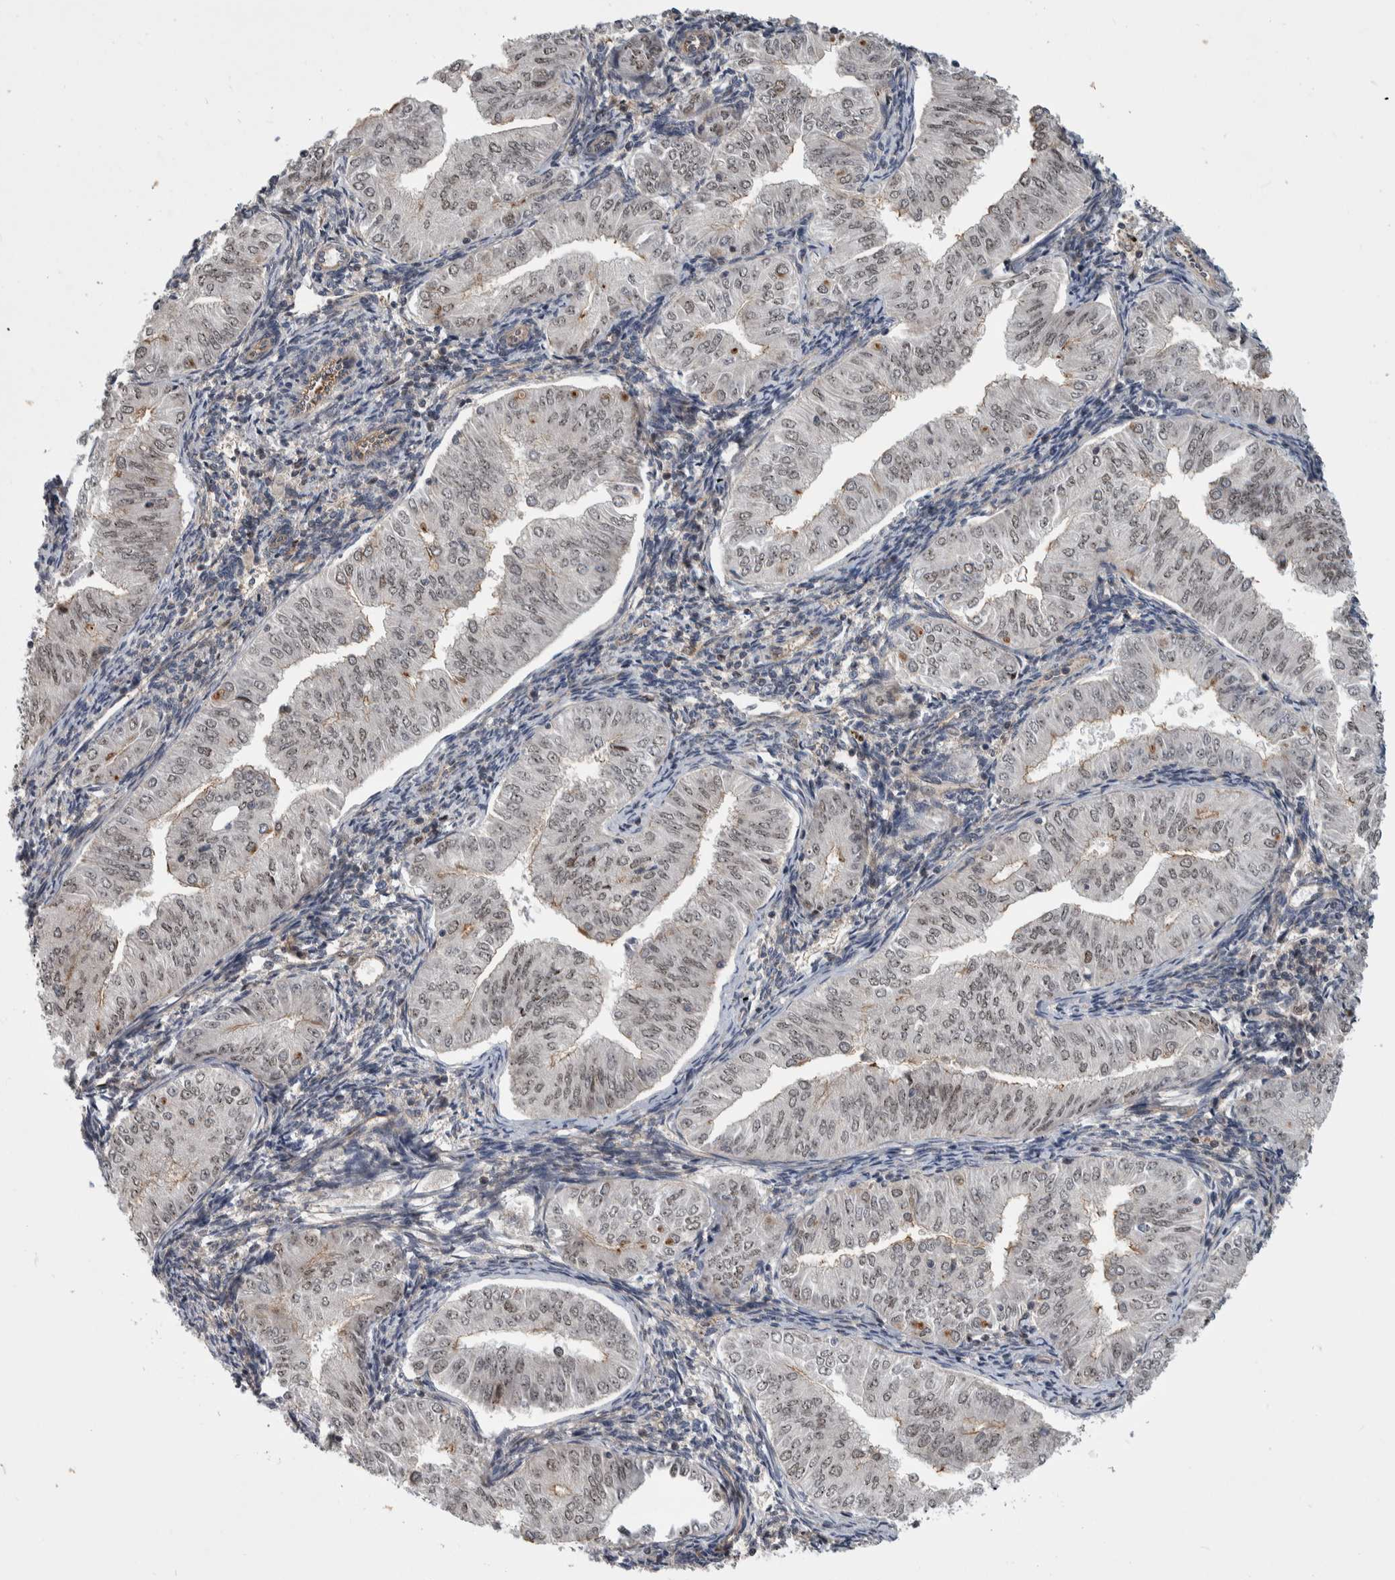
{"staining": {"intensity": "weak", "quantity": "25%-75%", "location": "cytoplasmic/membranous,nuclear"}, "tissue": "endometrial cancer", "cell_type": "Tumor cells", "image_type": "cancer", "snomed": [{"axis": "morphology", "description": "Normal tissue, NOS"}, {"axis": "morphology", "description": "Adenocarcinoma, NOS"}, {"axis": "topography", "description": "Endometrium"}], "caption": "This is an image of immunohistochemistry (IHC) staining of endometrial cancer, which shows weak expression in the cytoplasmic/membranous and nuclear of tumor cells.", "gene": "MSL1", "patient": {"sex": "female", "age": 53}}